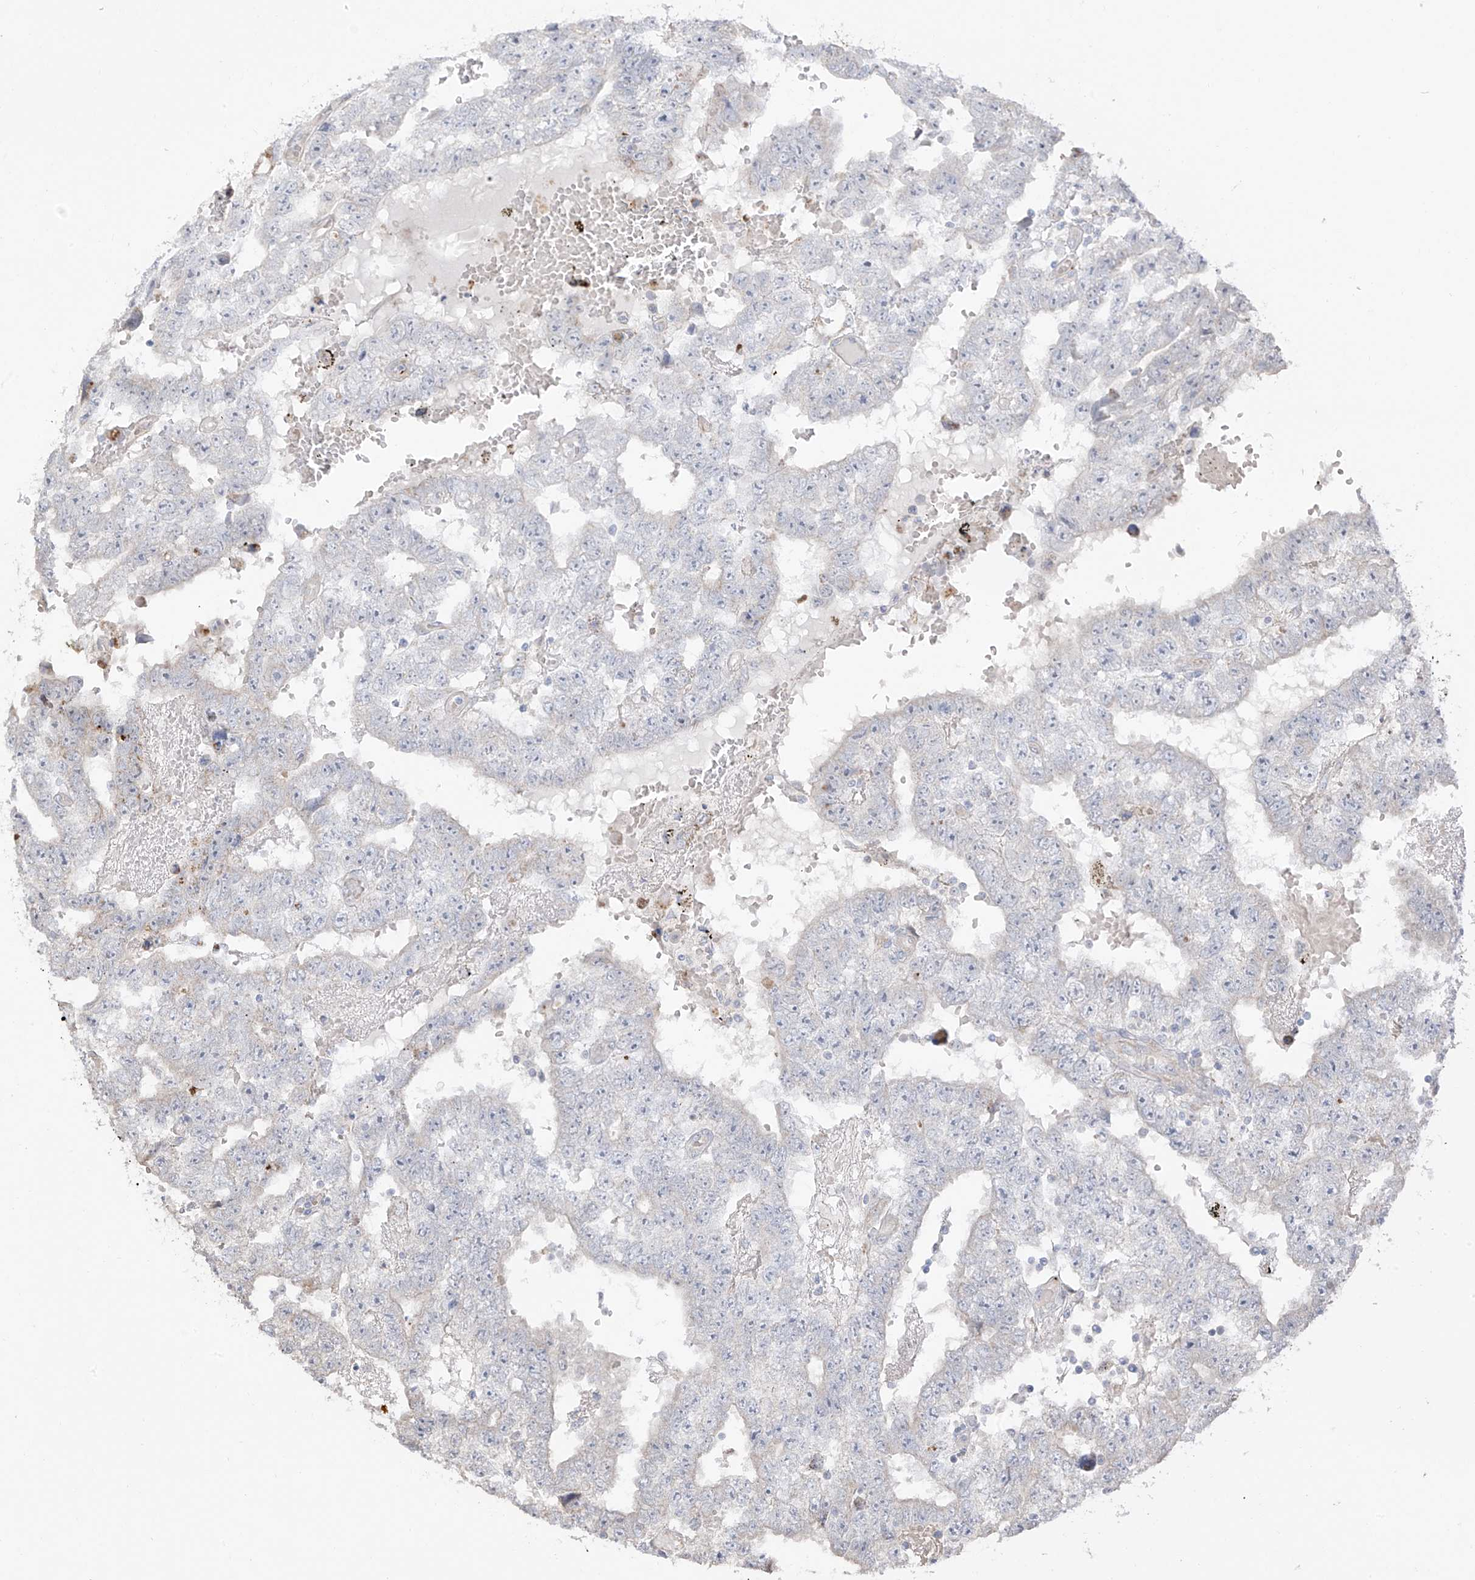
{"staining": {"intensity": "negative", "quantity": "none", "location": "none"}, "tissue": "testis cancer", "cell_type": "Tumor cells", "image_type": "cancer", "snomed": [{"axis": "morphology", "description": "Carcinoma, Embryonal, NOS"}, {"axis": "topography", "description": "Testis"}], "caption": "DAB immunohistochemical staining of testis embryonal carcinoma displays no significant staining in tumor cells. Nuclei are stained in blue.", "gene": "DCDC2", "patient": {"sex": "male", "age": 25}}